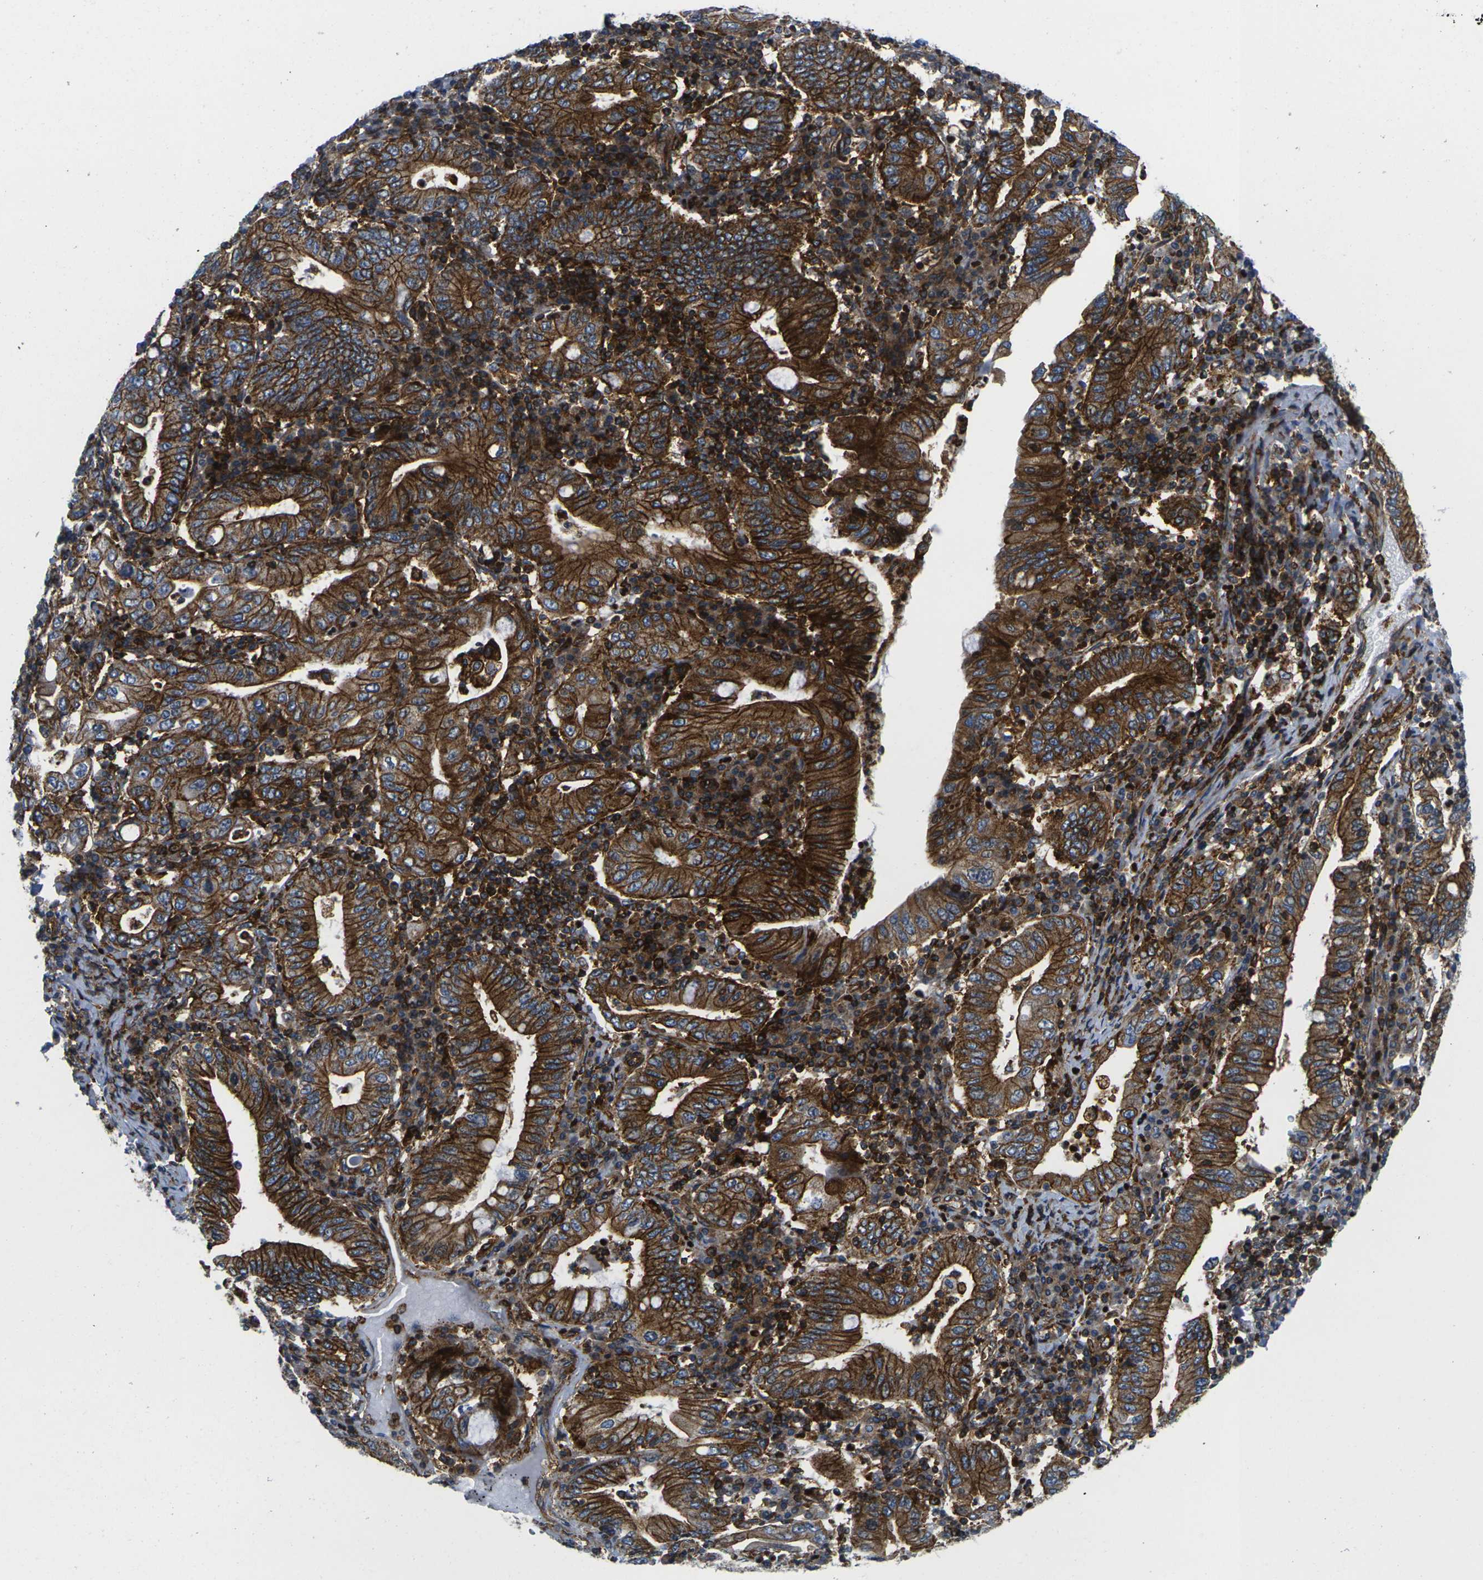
{"staining": {"intensity": "strong", "quantity": ">75%", "location": "cytoplasmic/membranous"}, "tissue": "stomach cancer", "cell_type": "Tumor cells", "image_type": "cancer", "snomed": [{"axis": "morphology", "description": "Normal tissue, NOS"}, {"axis": "morphology", "description": "Adenocarcinoma, NOS"}, {"axis": "topography", "description": "Esophagus"}, {"axis": "topography", "description": "Stomach, upper"}, {"axis": "topography", "description": "Peripheral nerve tissue"}], "caption": "A high amount of strong cytoplasmic/membranous positivity is appreciated in about >75% of tumor cells in stomach cancer (adenocarcinoma) tissue. Nuclei are stained in blue.", "gene": "IQGAP1", "patient": {"sex": "male", "age": 62}}